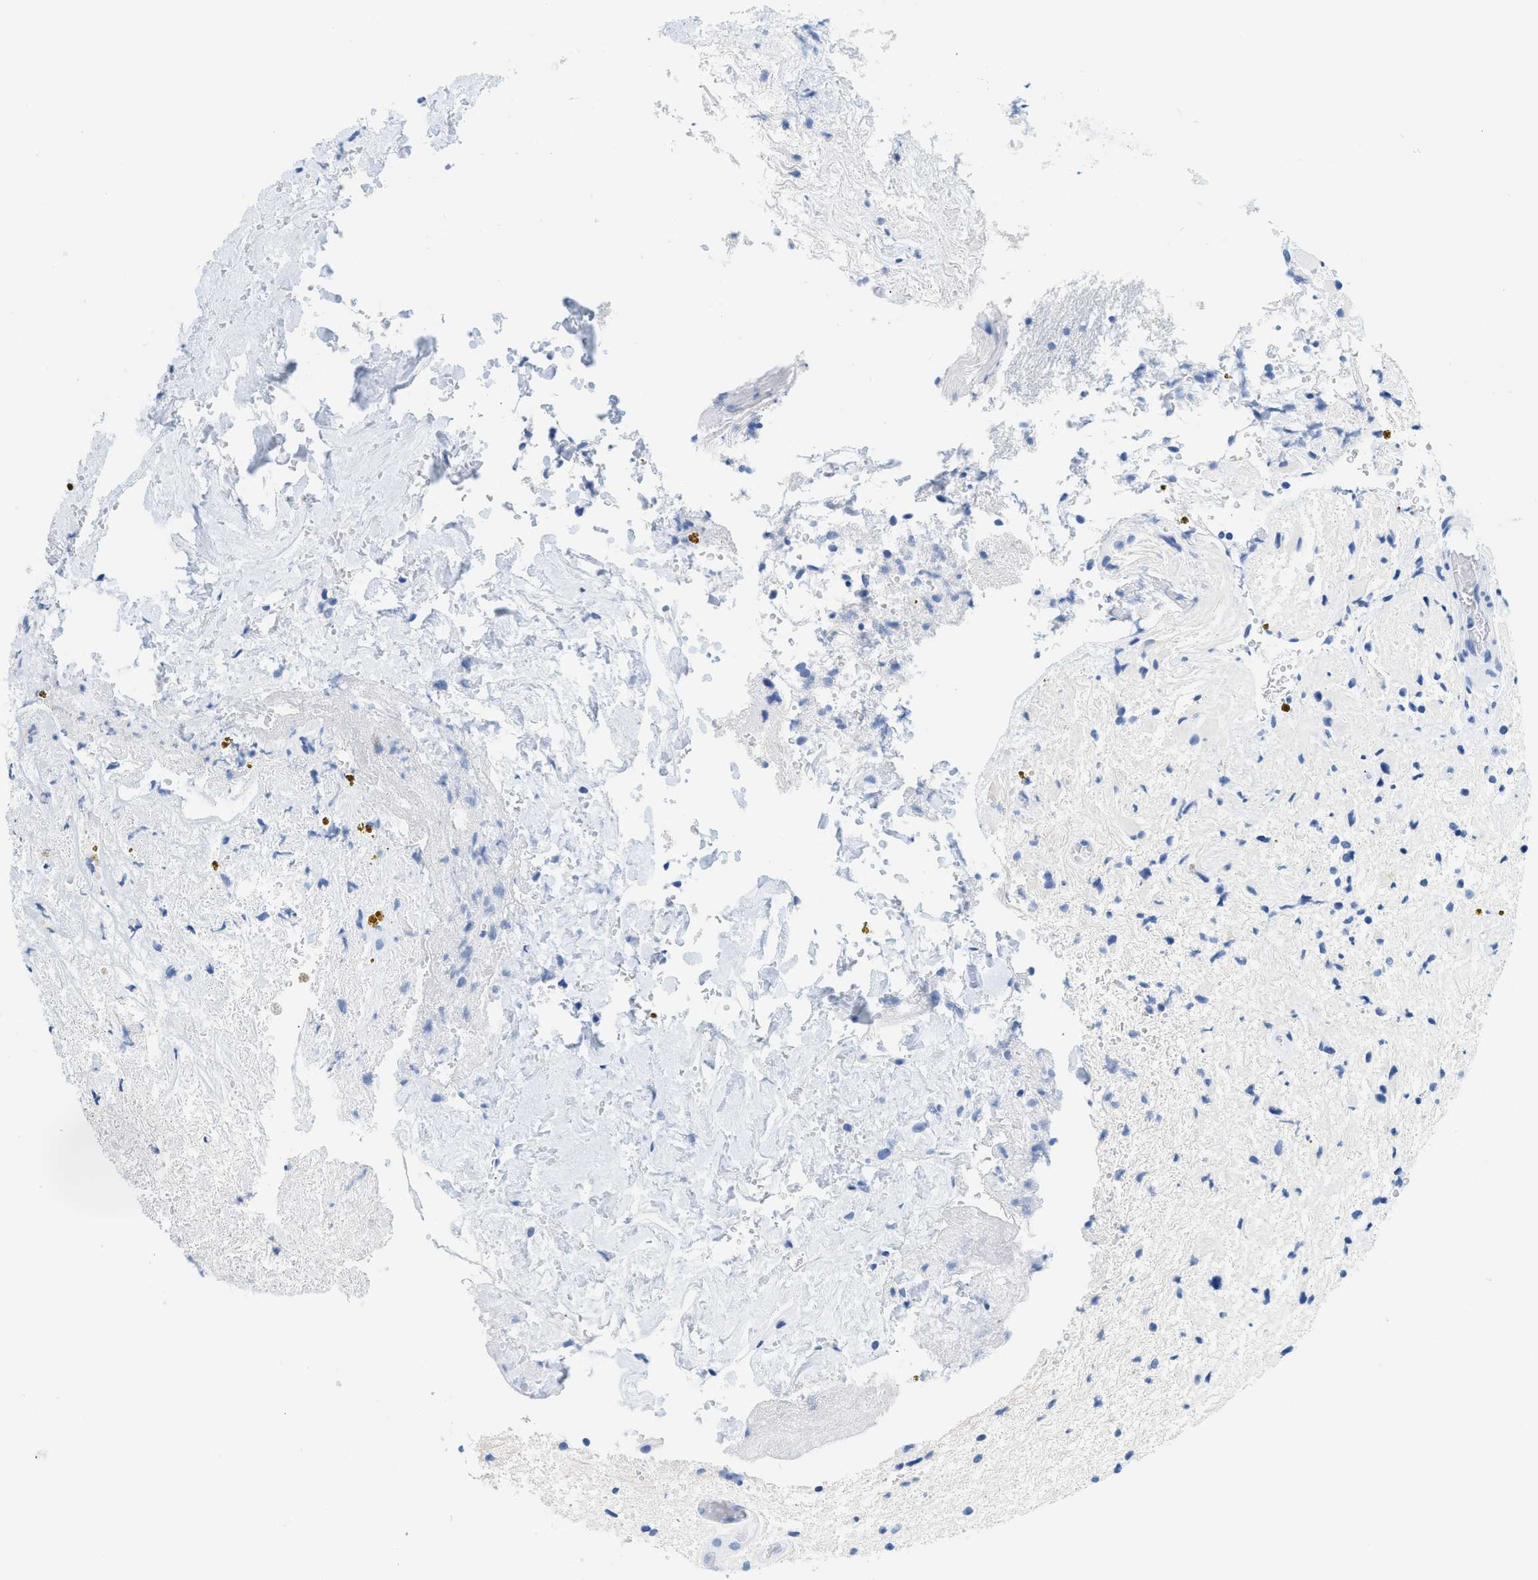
{"staining": {"intensity": "negative", "quantity": "none", "location": "none"}, "tissue": "glioma", "cell_type": "Tumor cells", "image_type": "cancer", "snomed": [{"axis": "morphology", "description": "Glioma, malignant, High grade"}, {"axis": "topography", "description": "Brain"}], "caption": "This is a image of immunohistochemistry staining of malignant glioma (high-grade), which shows no expression in tumor cells. (Stains: DAB immunohistochemistry with hematoxylin counter stain, Microscopy: brightfield microscopy at high magnification).", "gene": "GSN", "patient": {"sex": "male", "age": 33}}